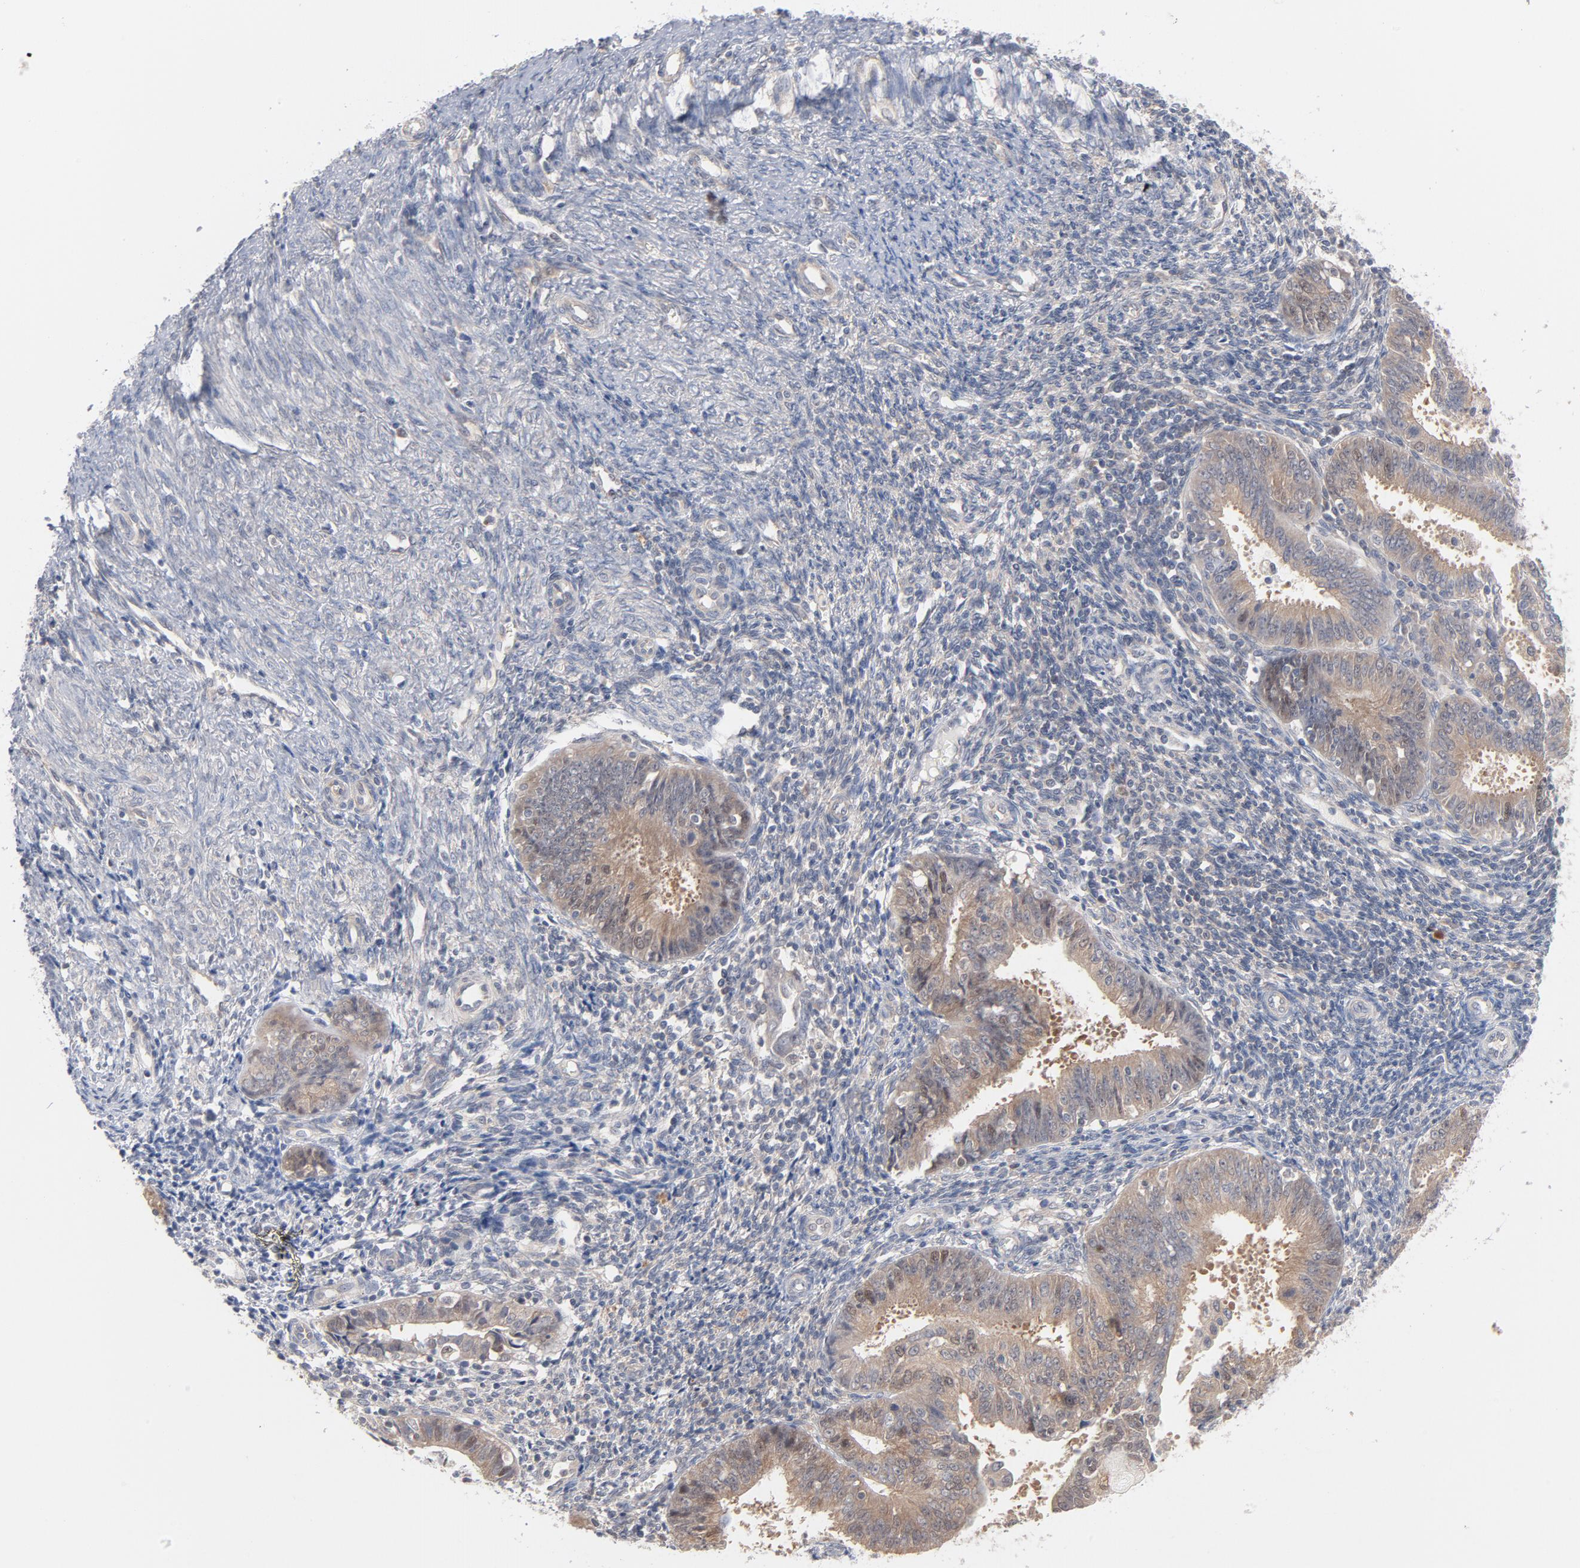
{"staining": {"intensity": "moderate", "quantity": ">75%", "location": "cytoplasmic/membranous"}, "tissue": "endometrial cancer", "cell_type": "Tumor cells", "image_type": "cancer", "snomed": [{"axis": "morphology", "description": "Adenocarcinoma, NOS"}, {"axis": "topography", "description": "Endometrium"}], "caption": "Immunohistochemical staining of endometrial cancer reveals medium levels of moderate cytoplasmic/membranous protein expression in approximately >75% of tumor cells.", "gene": "UBL4A", "patient": {"sex": "female", "age": 42}}